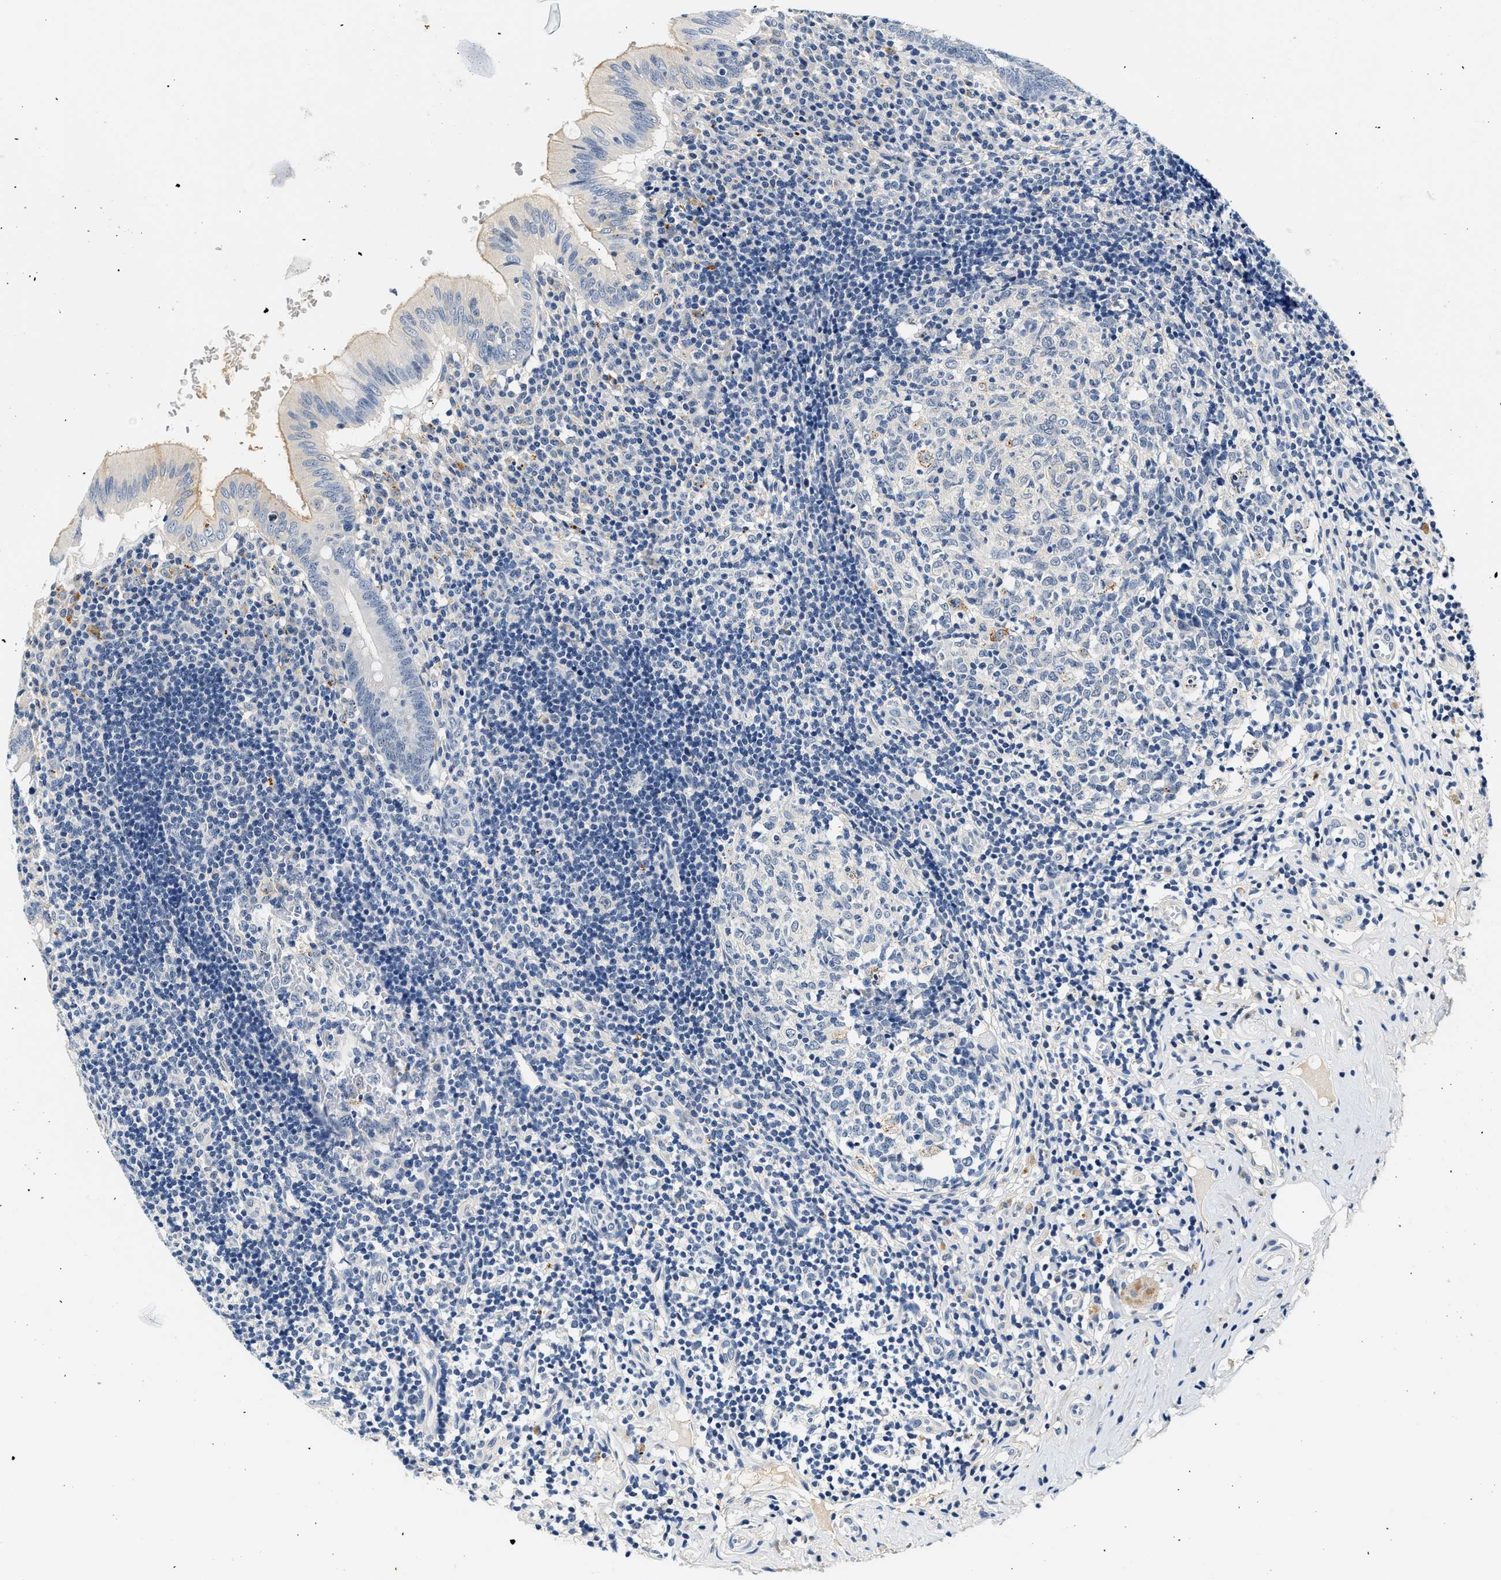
{"staining": {"intensity": "negative", "quantity": "none", "location": "none"}, "tissue": "appendix", "cell_type": "Glandular cells", "image_type": "normal", "snomed": [{"axis": "morphology", "description": "Normal tissue, NOS"}, {"axis": "topography", "description": "Appendix"}], "caption": "Immunohistochemistry histopathology image of unremarkable appendix: human appendix stained with DAB (3,3'-diaminobenzidine) displays no significant protein staining in glandular cells. (Brightfield microscopy of DAB immunohistochemistry at high magnification).", "gene": "MED22", "patient": {"sex": "male", "age": 8}}